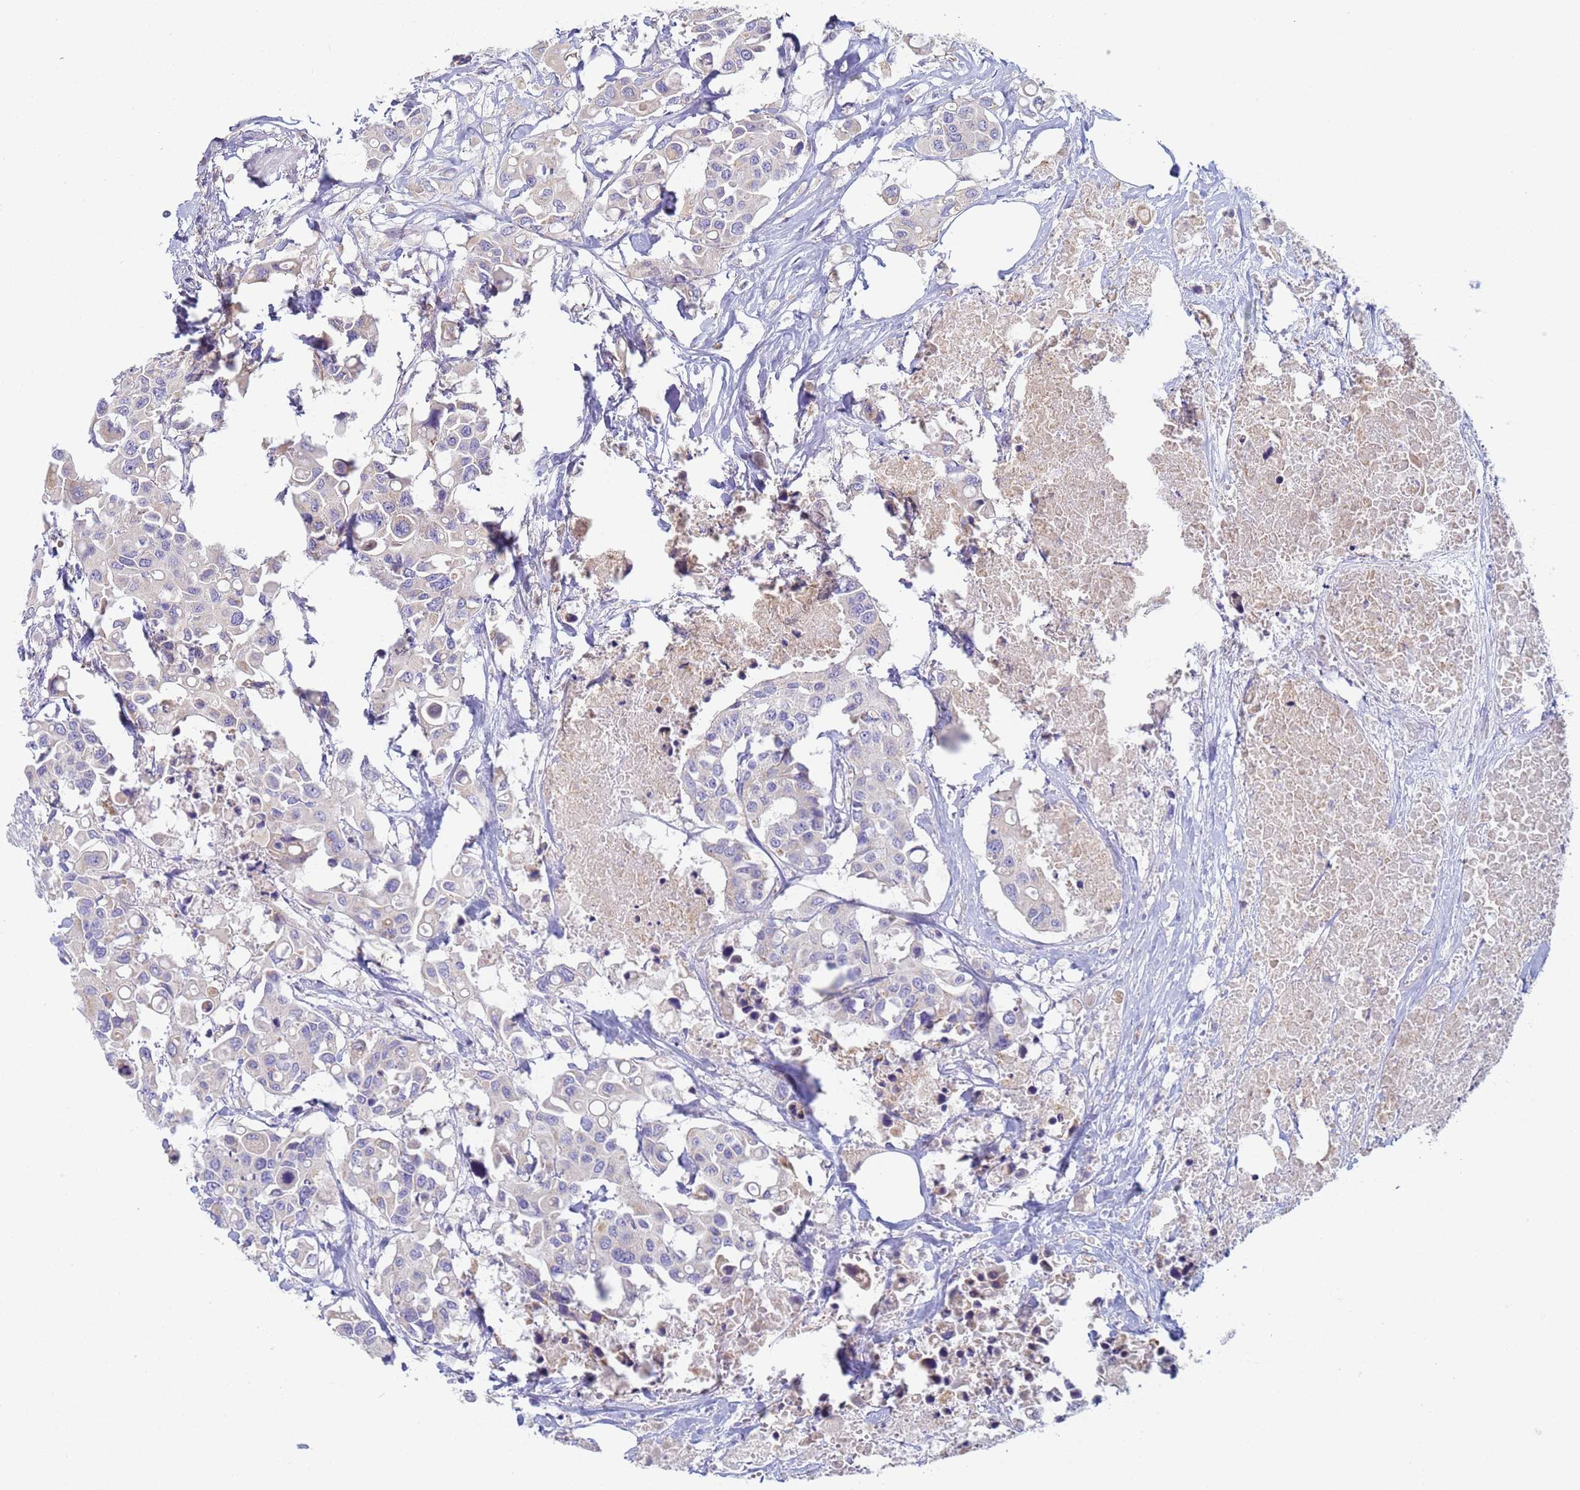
{"staining": {"intensity": "negative", "quantity": "none", "location": "none"}, "tissue": "colorectal cancer", "cell_type": "Tumor cells", "image_type": "cancer", "snomed": [{"axis": "morphology", "description": "Adenocarcinoma, NOS"}, {"axis": "topography", "description": "Colon"}], "caption": "Tumor cells show no significant protein positivity in colorectal cancer.", "gene": "CR1", "patient": {"sex": "male", "age": 77}}